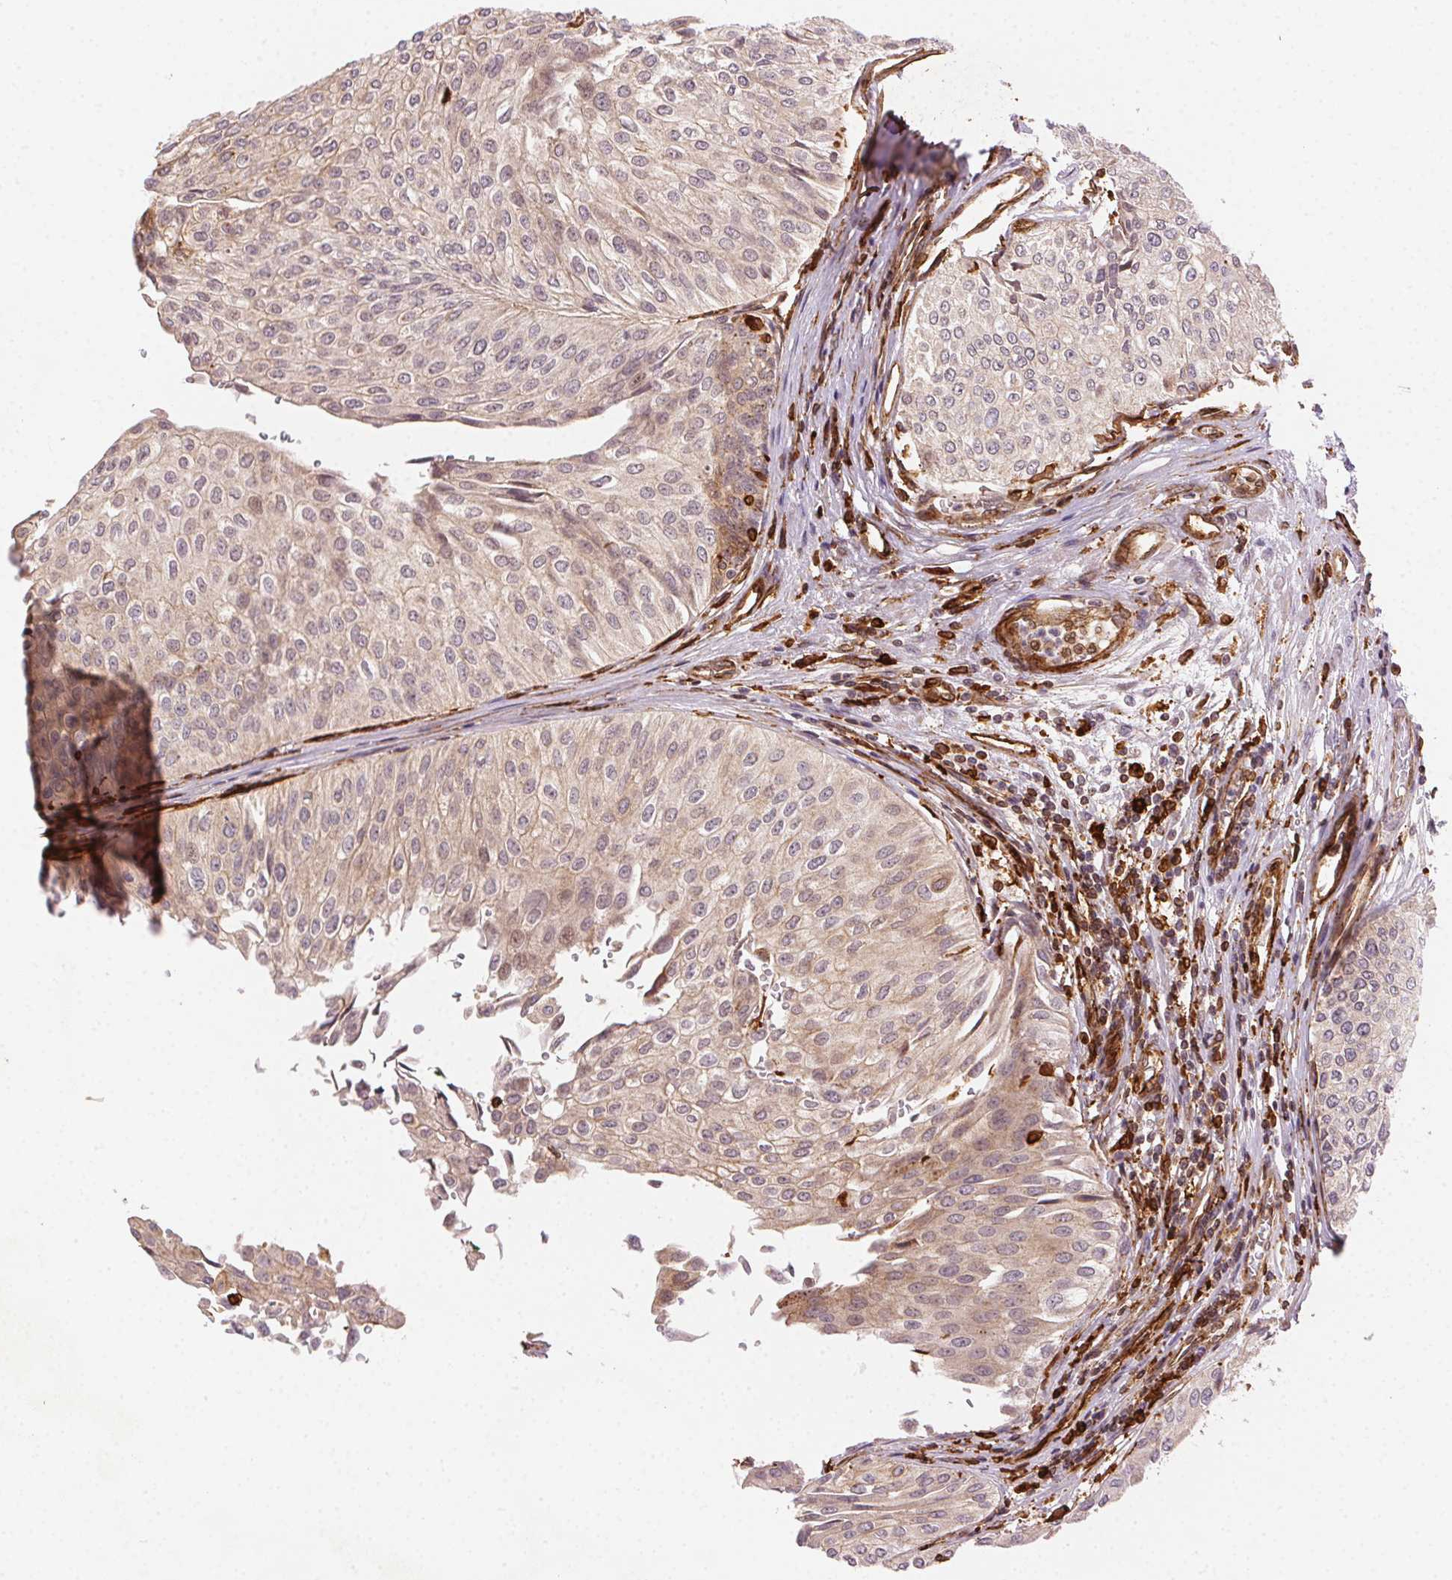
{"staining": {"intensity": "weak", "quantity": ">75%", "location": "cytoplasmic/membranous"}, "tissue": "urothelial cancer", "cell_type": "Tumor cells", "image_type": "cancer", "snomed": [{"axis": "morphology", "description": "Urothelial carcinoma, NOS"}, {"axis": "topography", "description": "Urinary bladder"}], "caption": "Immunohistochemistry (DAB (3,3'-diaminobenzidine)) staining of urothelial cancer displays weak cytoplasmic/membranous protein expression in about >75% of tumor cells. (Stains: DAB in brown, nuclei in blue, Microscopy: brightfield microscopy at high magnification).", "gene": "RNASET2", "patient": {"sex": "male", "age": 67}}